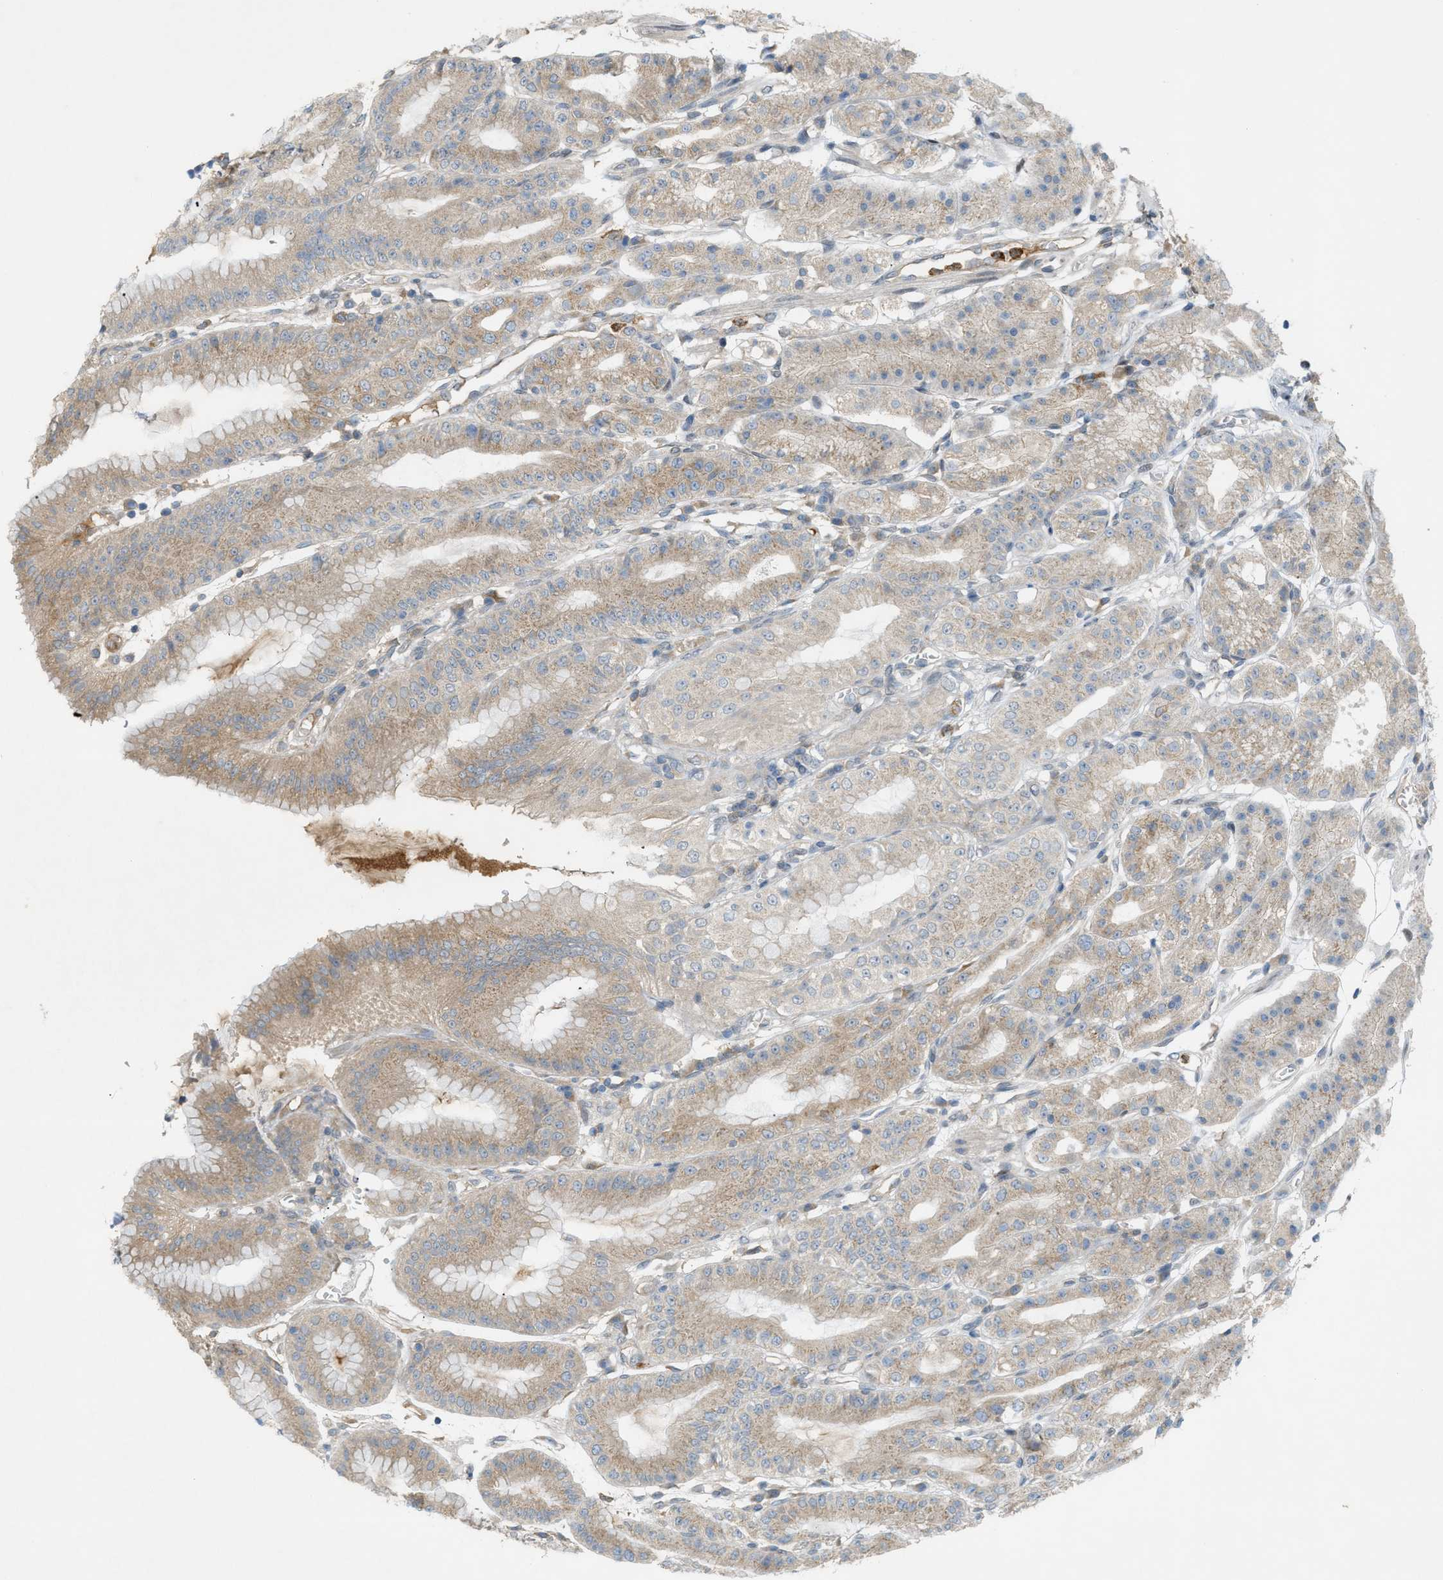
{"staining": {"intensity": "weak", "quantity": ">75%", "location": "cytoplasmic/membranous"}, "tissue": "stomach", "cell_type": "Glandular cells", "image_type": "normal", "snomed": [{"axis": "morphology", "description": "Normal tissue, NOS"}, {"axis": "topography", "description": "Stomach, lower"}], "caption": "This histopathology image demonstrates IHC staining of normal human stomach, with low weak cytoplasmic/membranous expression in about >75% of glandular cells.", "gene": "DYRK1A", "patient": {"sex": "male", "age": 71}}